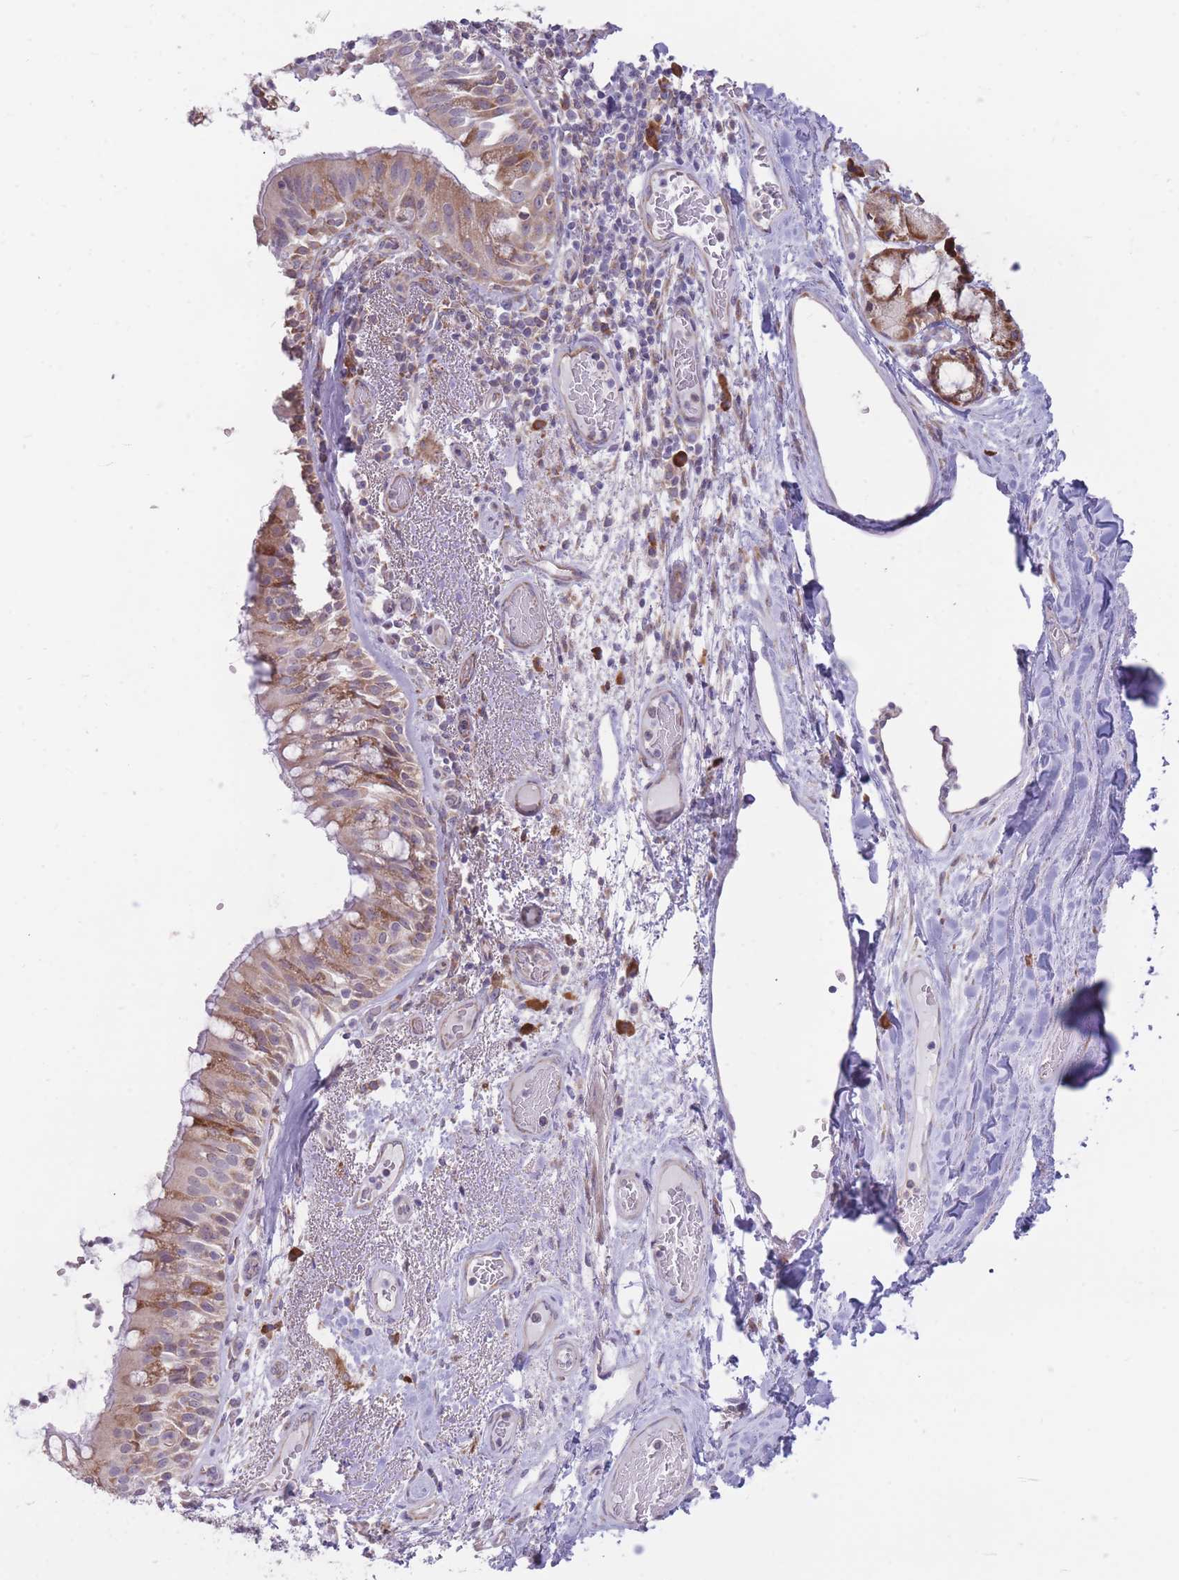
{"staining": {"intensity": "moderate", "quantity": "<25%", "location": "cytoplasmic/membranous"}, "tissue": "bronchus", "cell_type": "Respiratory epithelial cells", "image_type": "normal", "snomed": [{"axis": "morphology", "description": "Normal tissue, NOS"}, {"axis": "topography", "description": "Cartilage tissue"}, {"axis": "topography", "description": "Bronchus"}], "caption": "Respiratory epithelial cells reveal moderate cytoplasmic/membranous staining in about <25% of cells in unremarkable bronchus.", "gene": "TRAPPC5", "patient": {"sex": "male", "age": 63}}